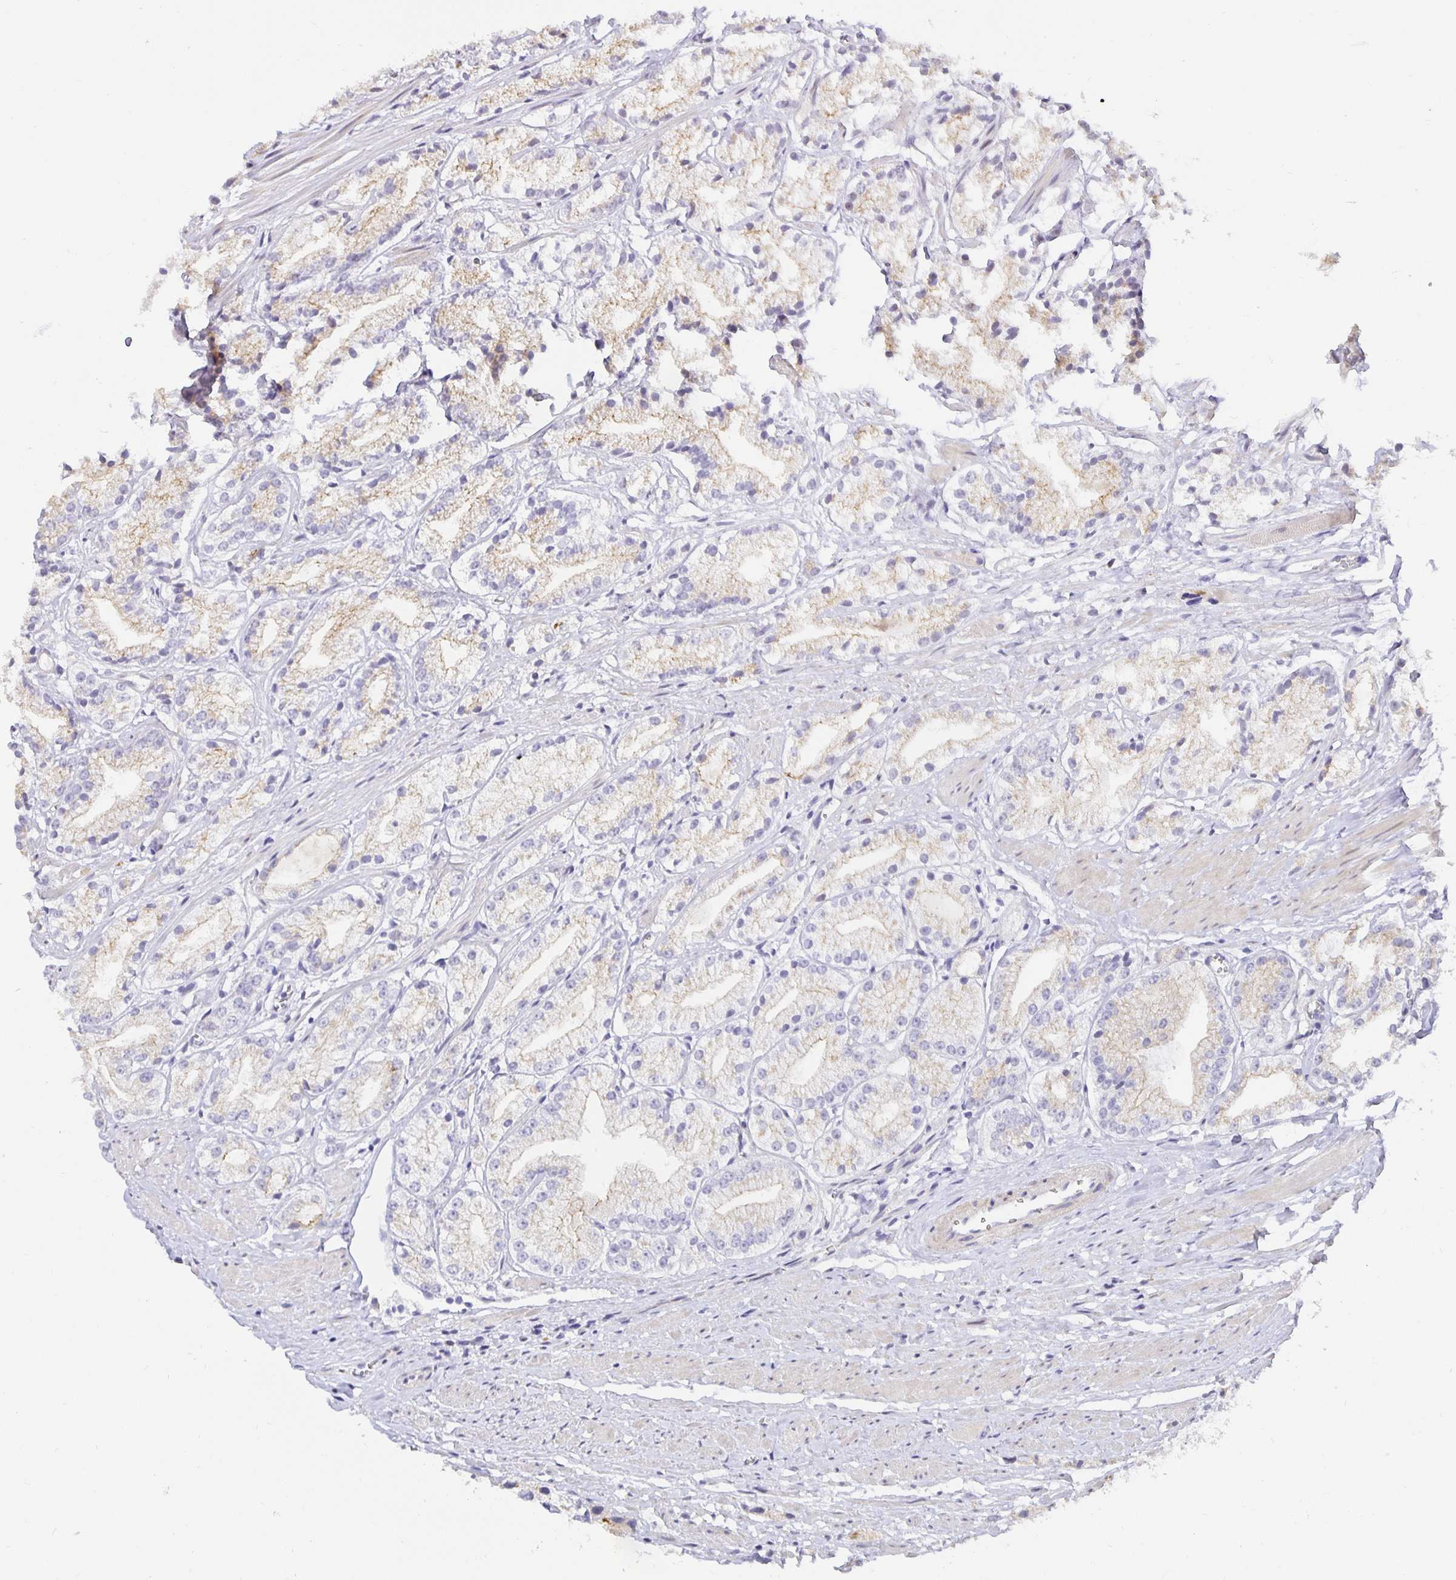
{"staining": {"intensity": "weak", "quantity": "<25%", "location": "cytoplasmic/membranous"}, "tissue": "prostate cancer", "cell_type": "Tumor cells", "image_type": "cancer", "snomed": [{"axis": "morphology", "description": "Adenocarcinoma, Low grade"}, {"axis": "topography", "description": "Prostate"}], "caption": "Immunohistochemical staining of prostate cancer demonstrates no significant staining in tumor cells.", "gene": "TJP3", "patient": {"sex": "male", "age": 69}}